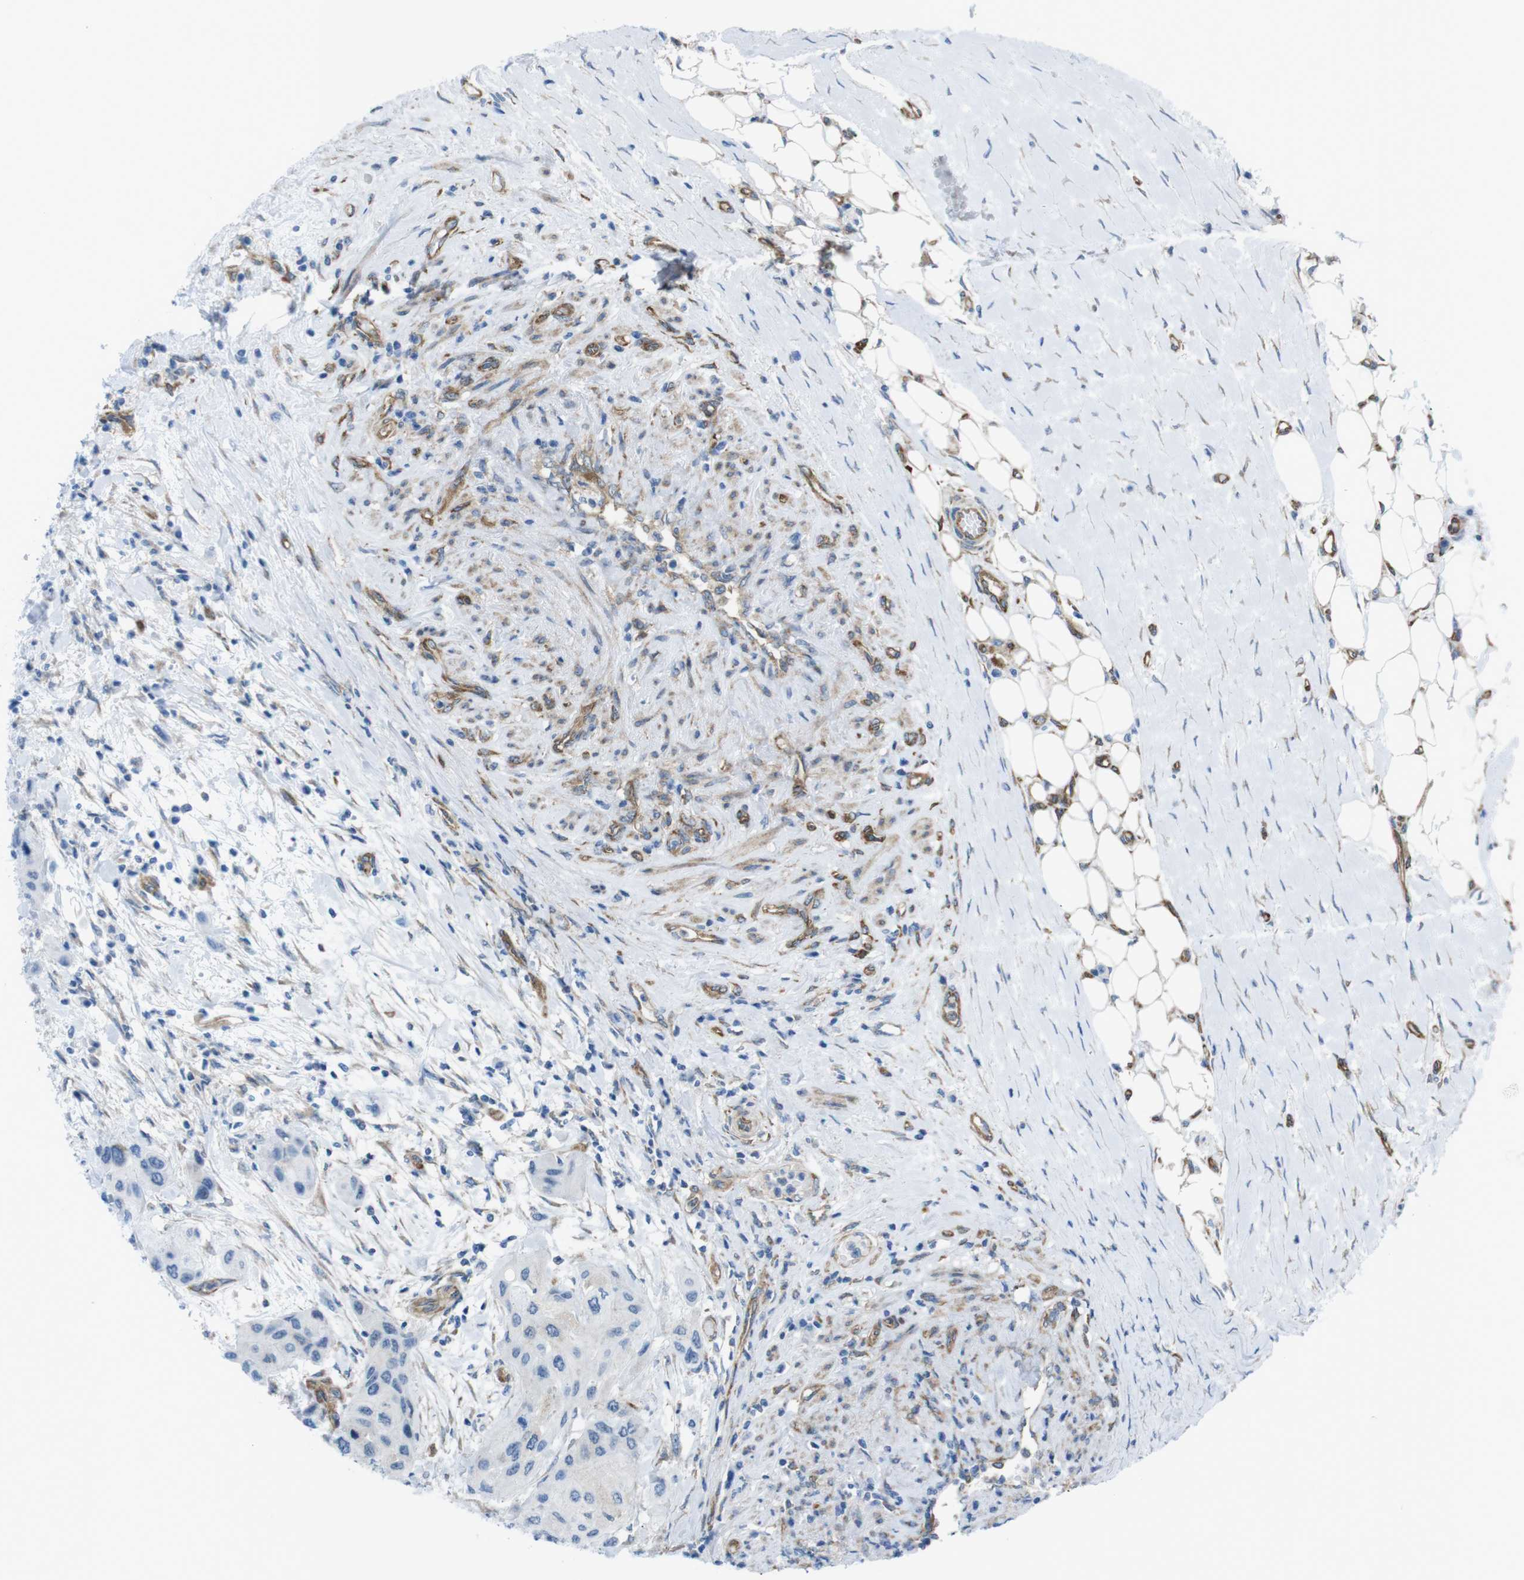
{"staining": {"intensity": "negative", "quantity": "none", "location": "none"}, "tissue": "urothelial cancer", "cell_type": "Tumor cells", "image_type": "cancer", "snomed": [{"axis": "morphology", "description": "Urothelial carcinoma, High grade"}, {"axis": "topography", "description": "Urinary bladder"}], "caption": "Immunohistochemistry (IHC) image of human urothelial cancer stained for a protein (brown), which displays no expression in tumor cells. Brightfield microscopy of immunohistochemistry (IHC) stained with DAB (brown) and hematoxylin (blue), captured at high magnification.", "gene": "DIAPH2", "patient": {"sex": "female", "age": 56}}